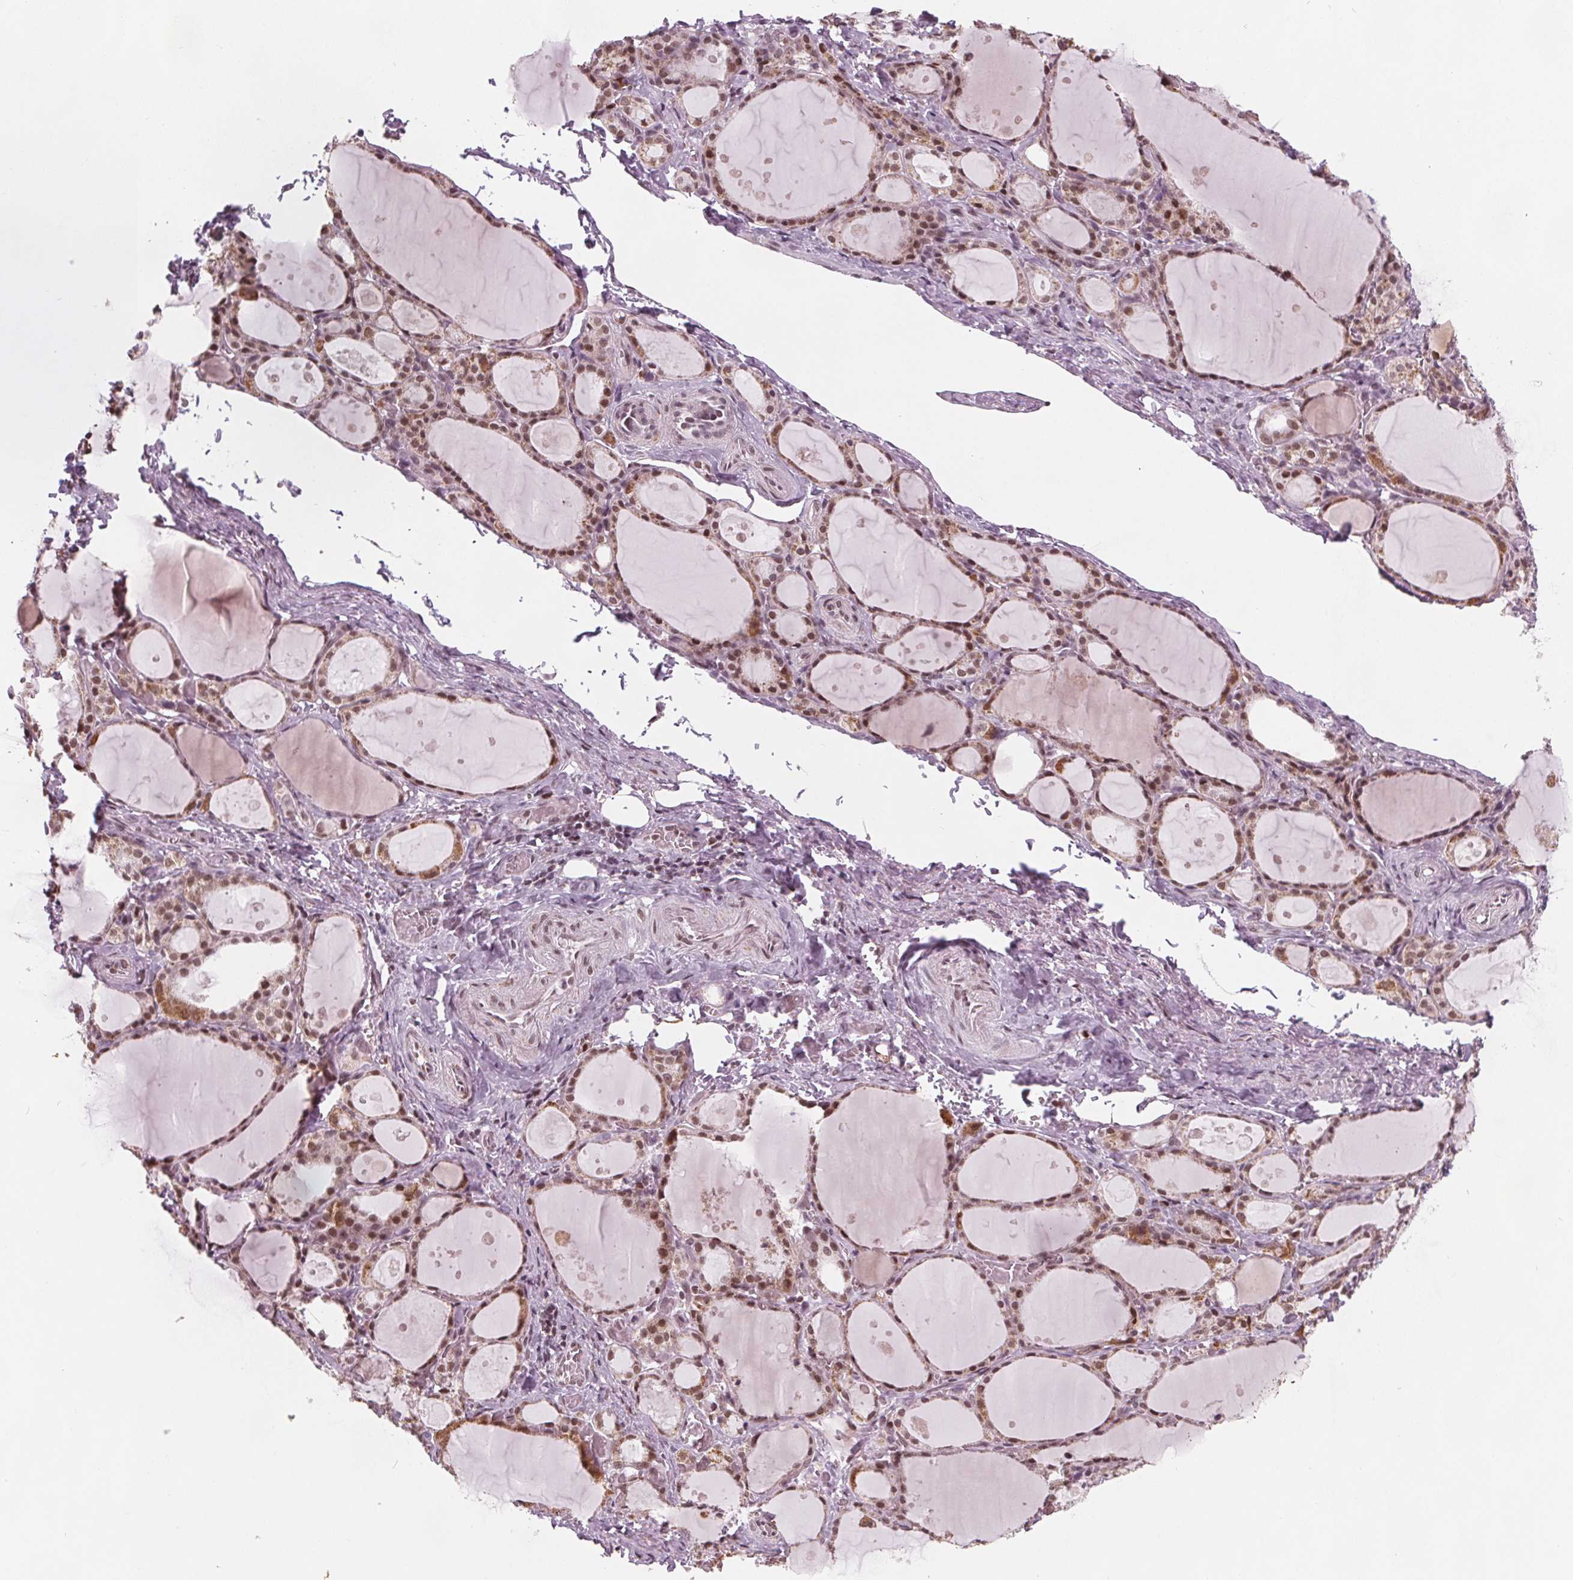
{"staining": {"intensity": "moderate", "quantity": ">75%", "location": "nuclear"}, "tissue": "thyroid gland", "cell_type": "Glandular cells", "image_type": "normal", "snomed": [{"axis": "morphology", "description": "Normal tissue, NOS"}, {"axis": "topography", "description": "Thyroid gland"}], "caption": "Normal thyroid gland was stained to show a protein in brown. There is medium levels of moderate nuclear expression in about >75% of glandular cells. (DAB IHC, brown staining for protein, blue staining for nuclei).", "gene": "DPM2", "patient": {"sex": "male", "age": 68}}